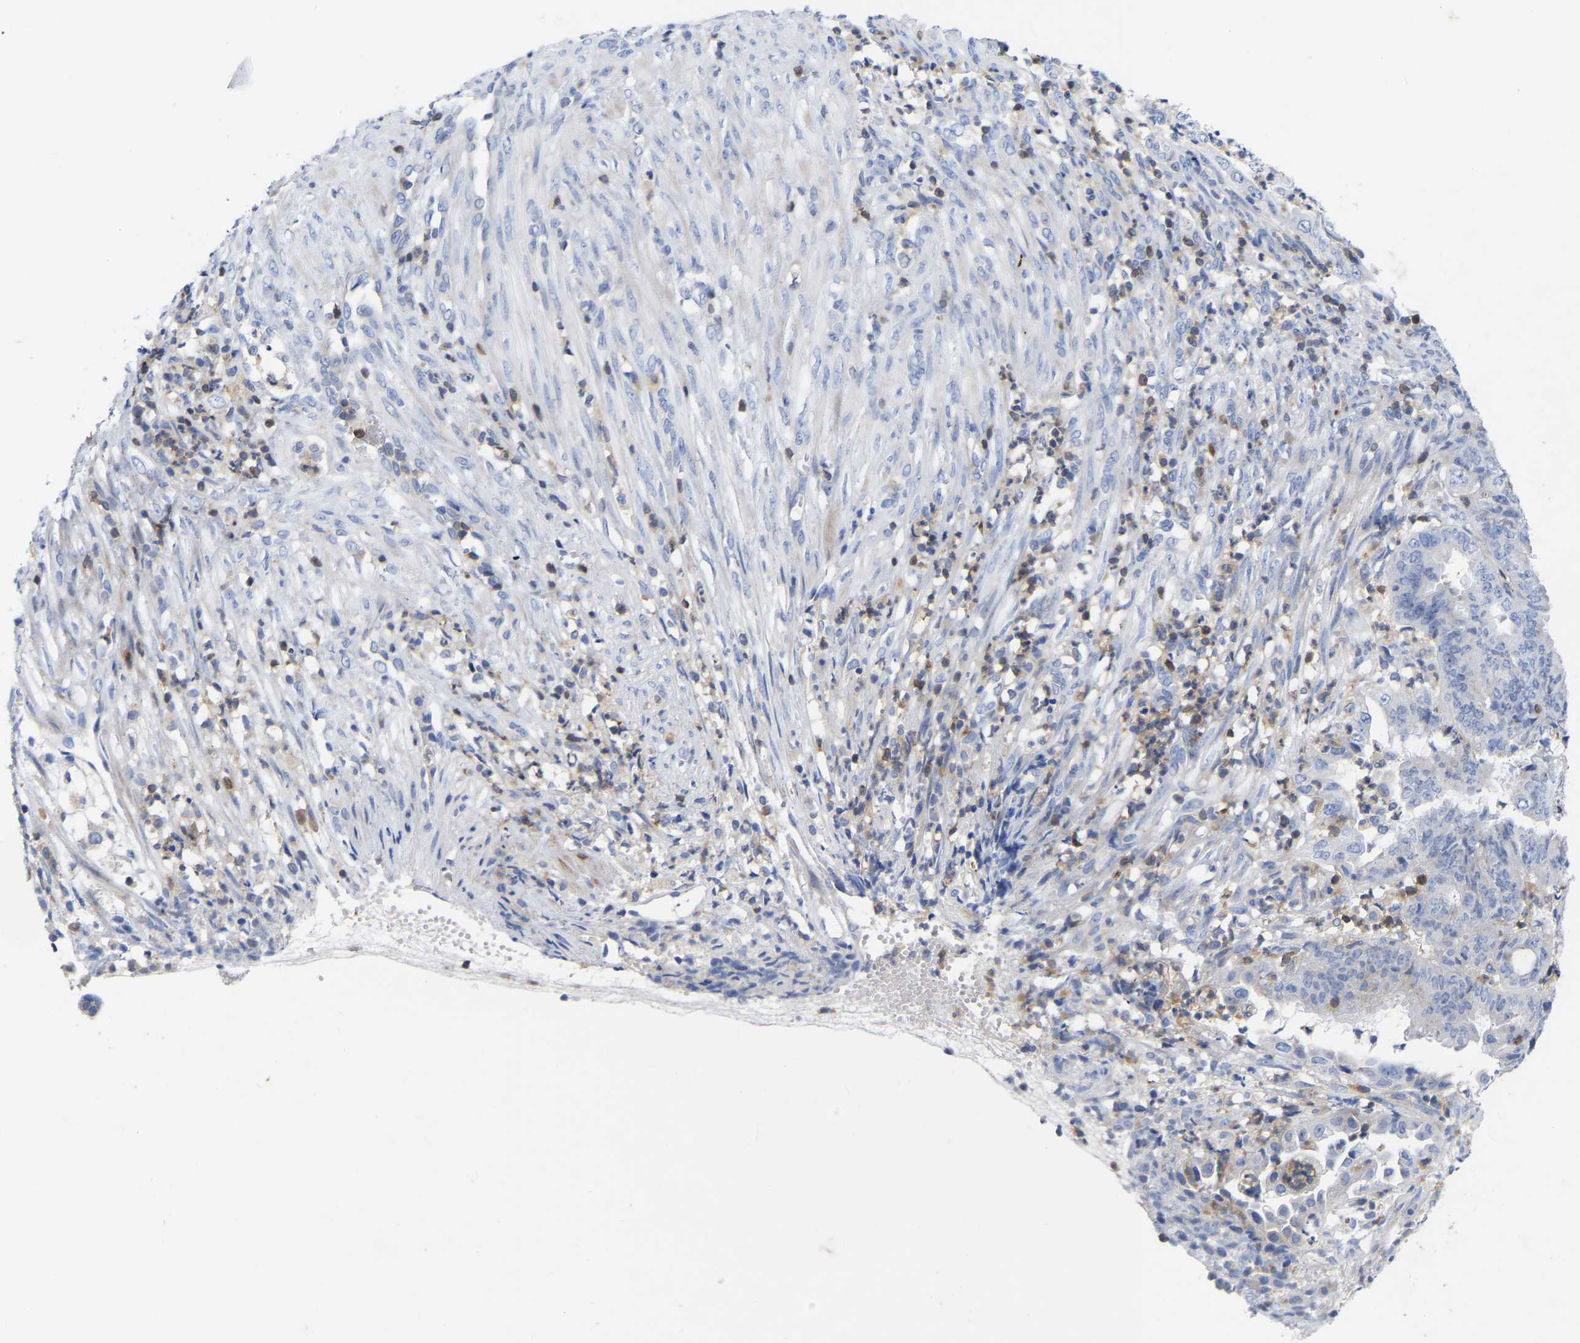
{"staining": {"intensity": "negative", "quantity": "none", "location": "none"}, "tissue": "endometrial cancer", "cell_type": "Tumor cells", "image_type": "cancer", "snomed": [{"axis": "morphology", "description": "Adenocarcinoma, NOS"}, {"axis": "topography", "description": "Endometrium"}], "caption": "The image reveals no staining of tumor cells in endometrial cancer. The staining is performed using DAB (3,3'-diaminobenzidine) brown chromogen with nuclei counter-stained in using hematoxylin.", "gene": "PTPN7", "patient": {"sex": "female", "age": 51}}